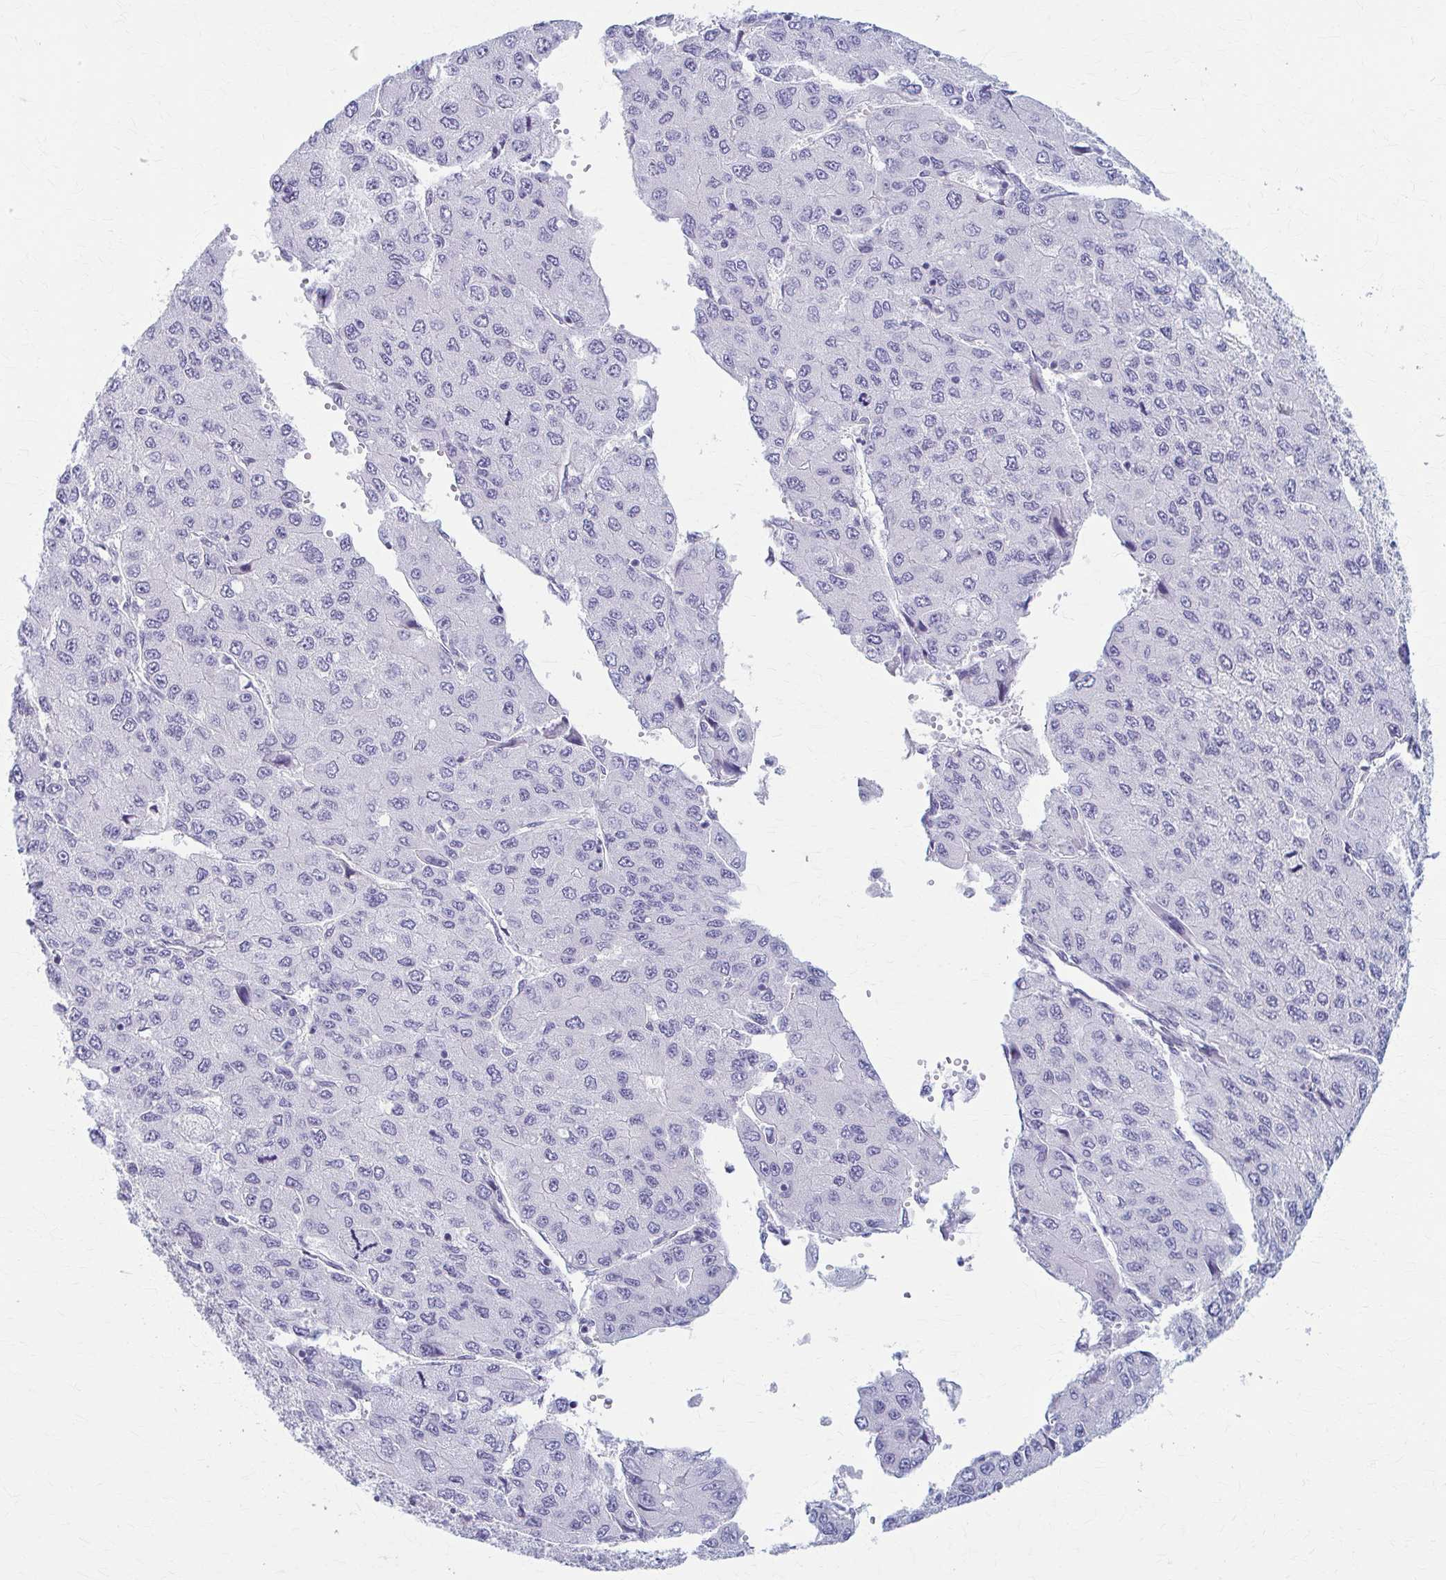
{"staining": {"intensity": "negative", "quantity": "none", "location": "none"}, "tissue": "liver cancer", "cell_type": "Tumor cells", "image_type": "cancer", "snomed": [{"axis": "morphology", "description": "Carcinoma, Hepatocellular, NOS"}, {"axis": "topography", "description": "Liver"}], "caption": "Tumor cells show no significant staining in hepatocellular carcinoma (liver). Brightfield microscopy of IHC stained with DAB (brown) and hematoxylin (blue), captured at high magnification.", "gene": "PRKRA", "patient": {"sex": "female", "age": 66}}